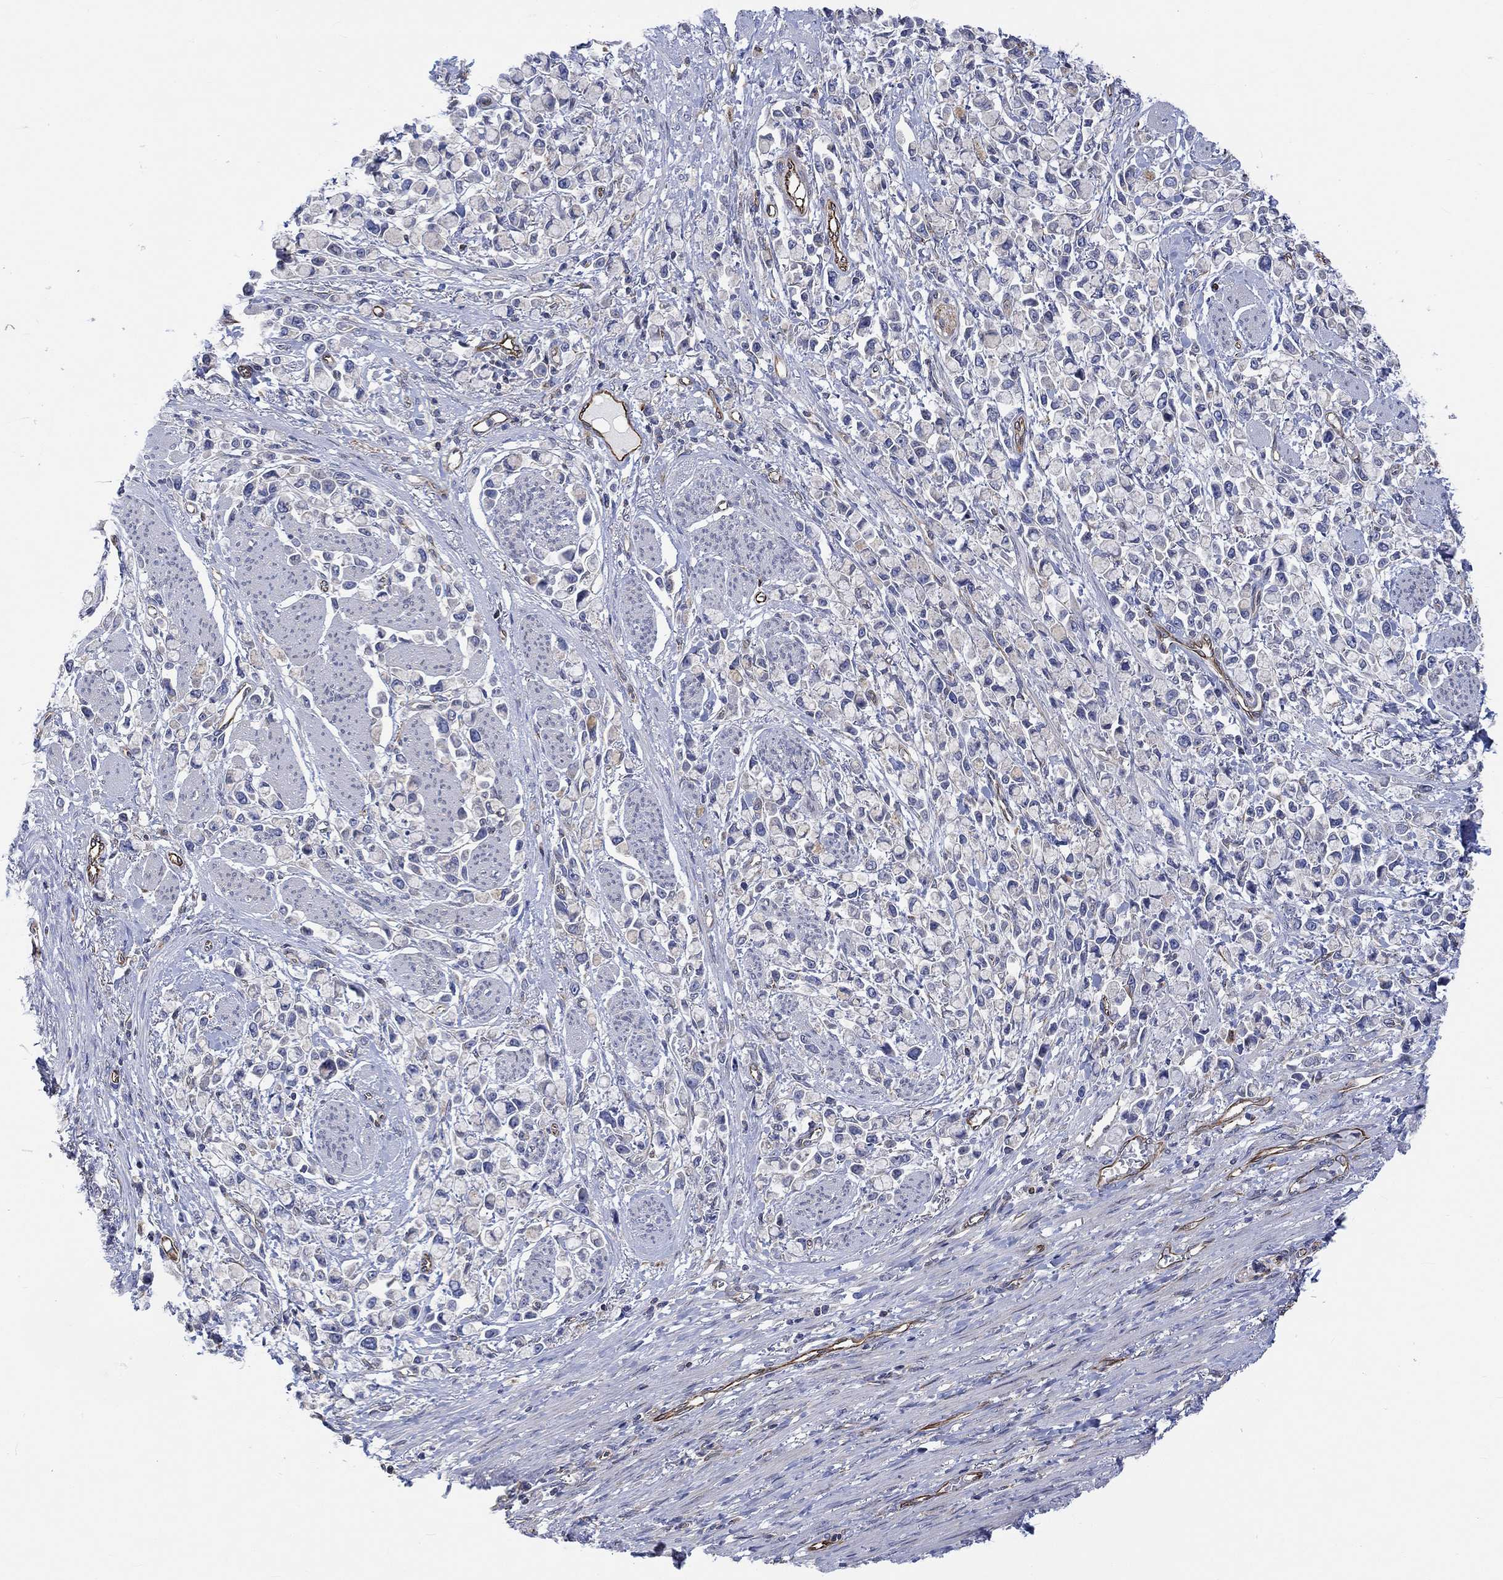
{"staining": {"intensity": "negative", "quantity": "none", "location": "none"}, "tissue": "stomach cancer", "cell_type": "Tumor cells", "image_type": "cancer", "snomed": [{"axis": "morphology", "description": "Adenocarcinoma, NOS"}, {"axis": "topography", "description": "Stomach"}], "caption": "Image shows no significant protein staining in tumor cells of adenocarcinoma (stomach).", "gene": "CAMK1D", "patient": {"sex": "female", "age": 81}}